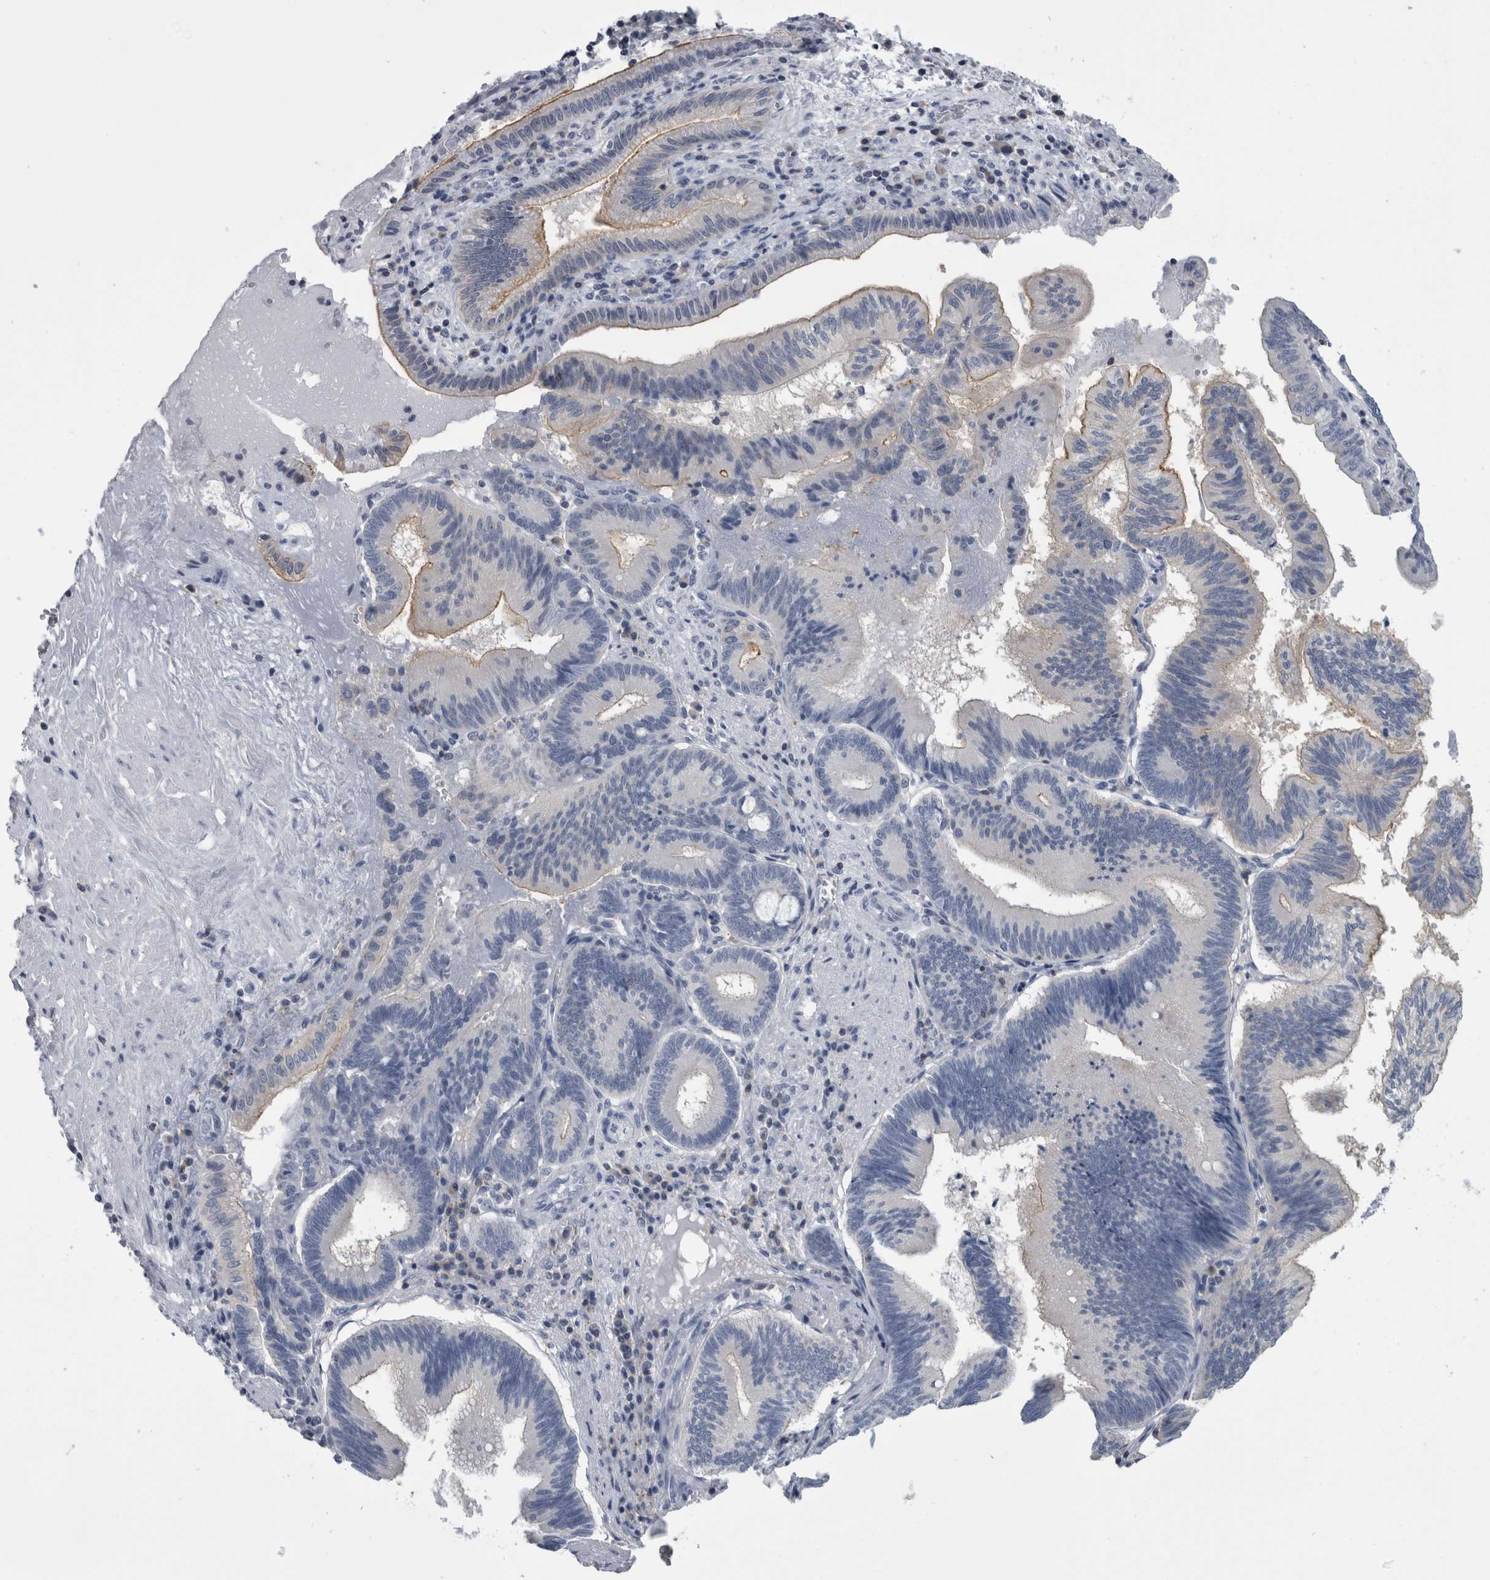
{"staining": {"intensity": "negative", "quantity": "none", "location": "none"}, "tissue": "pancreatic cancer", "cell_type": "Tumor cells", "image_type": "cancer", "snomed": [{"axis": "morphology", "description": "Adenocarcinoma, NOS"}, {"axis": "topography", "description": "Pancreas"}], "caption": "This image is of adenocarcinoma (pancreatic) stained with IHC to label a protein in brown with the nuclei are counter-stained blue. There is no expression in tumor cells.", "gene": "ANKFY1", "patient": {"sex": "male", "age": 82}}